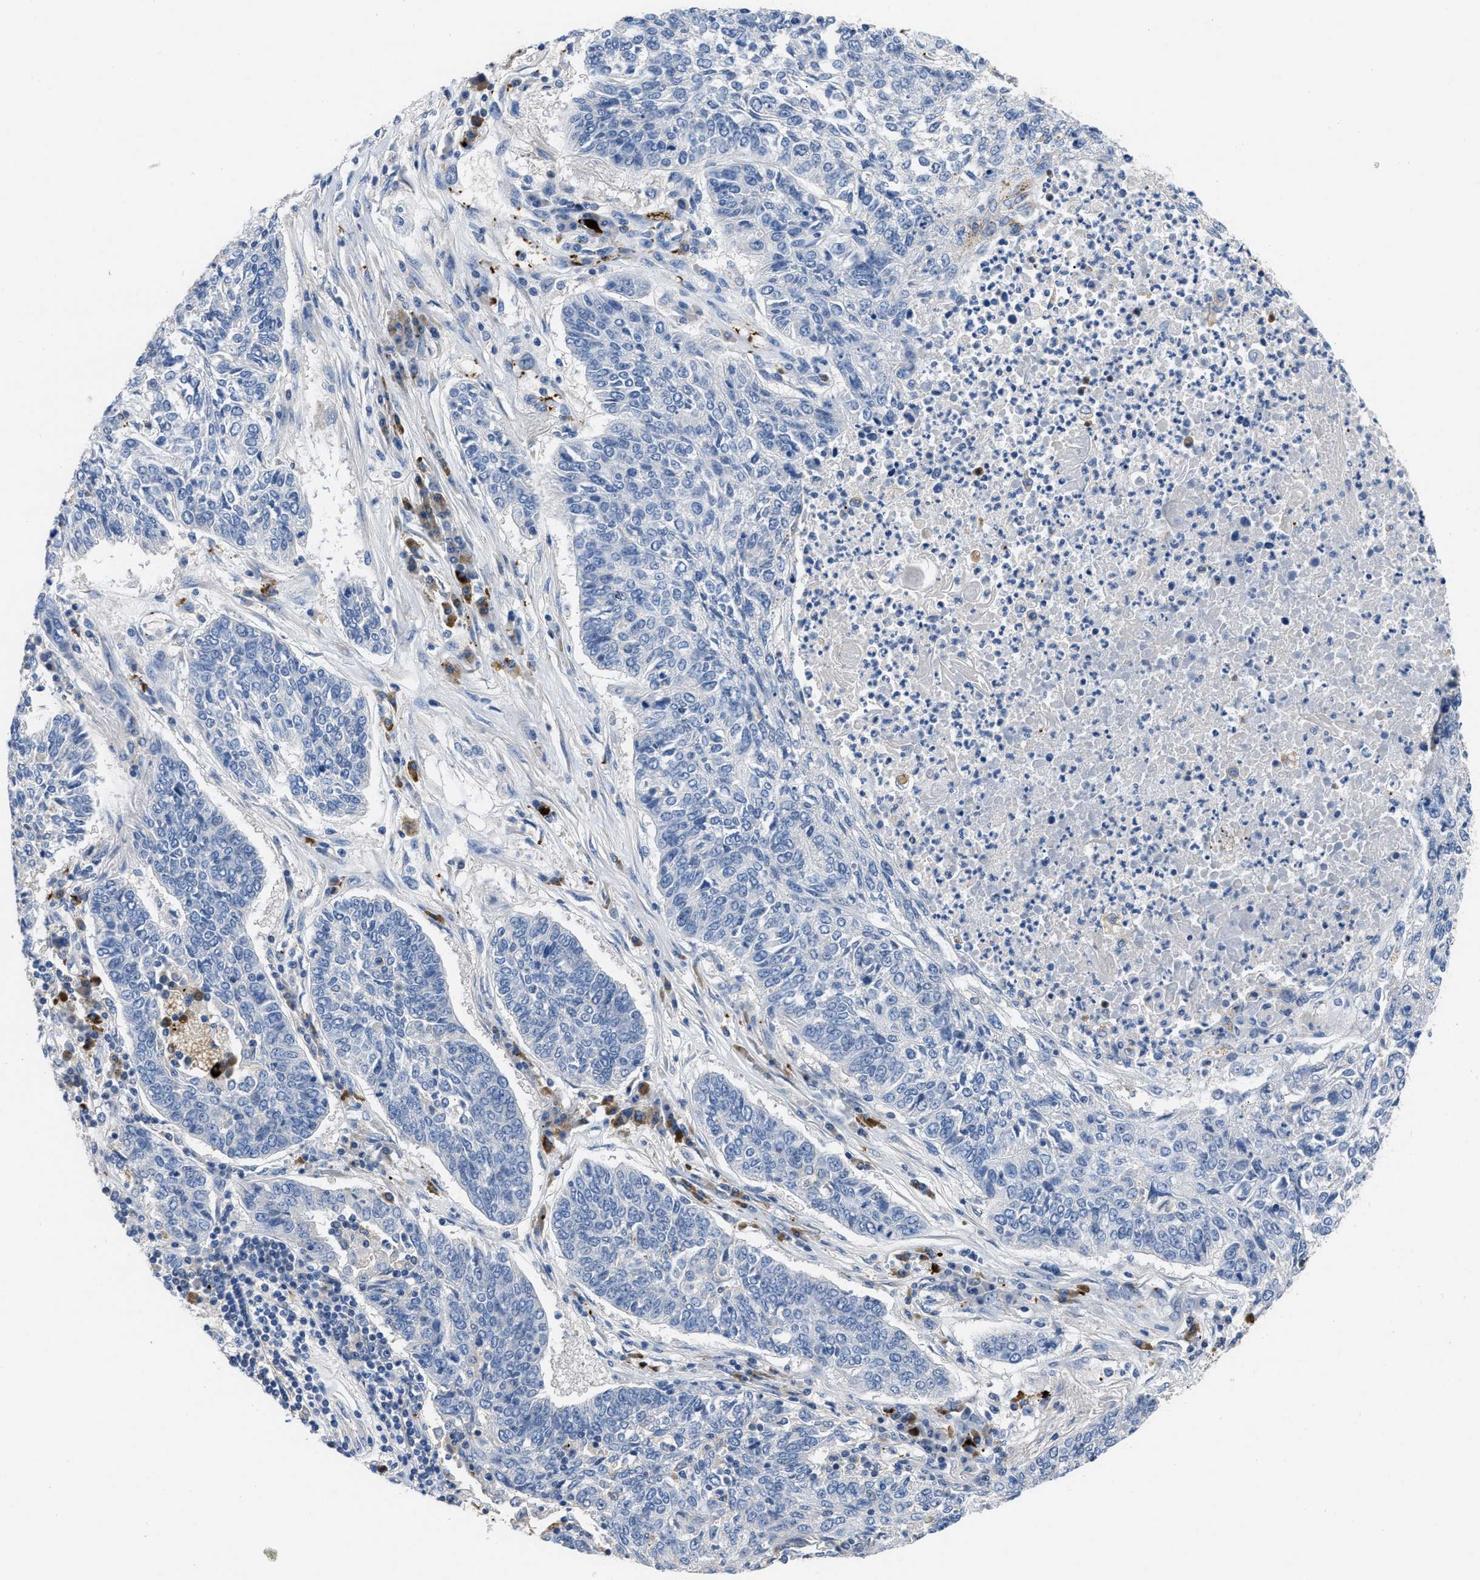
{"staining": {"intensity": "negative", "quantity": "none", "location": "none"}, "tissue": "lung cancer", "cell_type": "Tumor cells", "image_type": "cancer", "snomed": [{"axis": "morphology", "description": "Normal tissue, NOS"}, {"axis": "morphology", "description": "Squamous cell carcinoma, NOS"}, {"axis": "topography", "description": "Cartilage tissue"}, {"axis": "topography", "description": "Bronchus"}, {"axis": "topography", "description": "Lung"}], "caption": "Tumor cells are negative for brown protein staining in squamous cell carcinoma (lung).", "gene": "FGF18", "patient": {"sex": "female", "age": 49}}